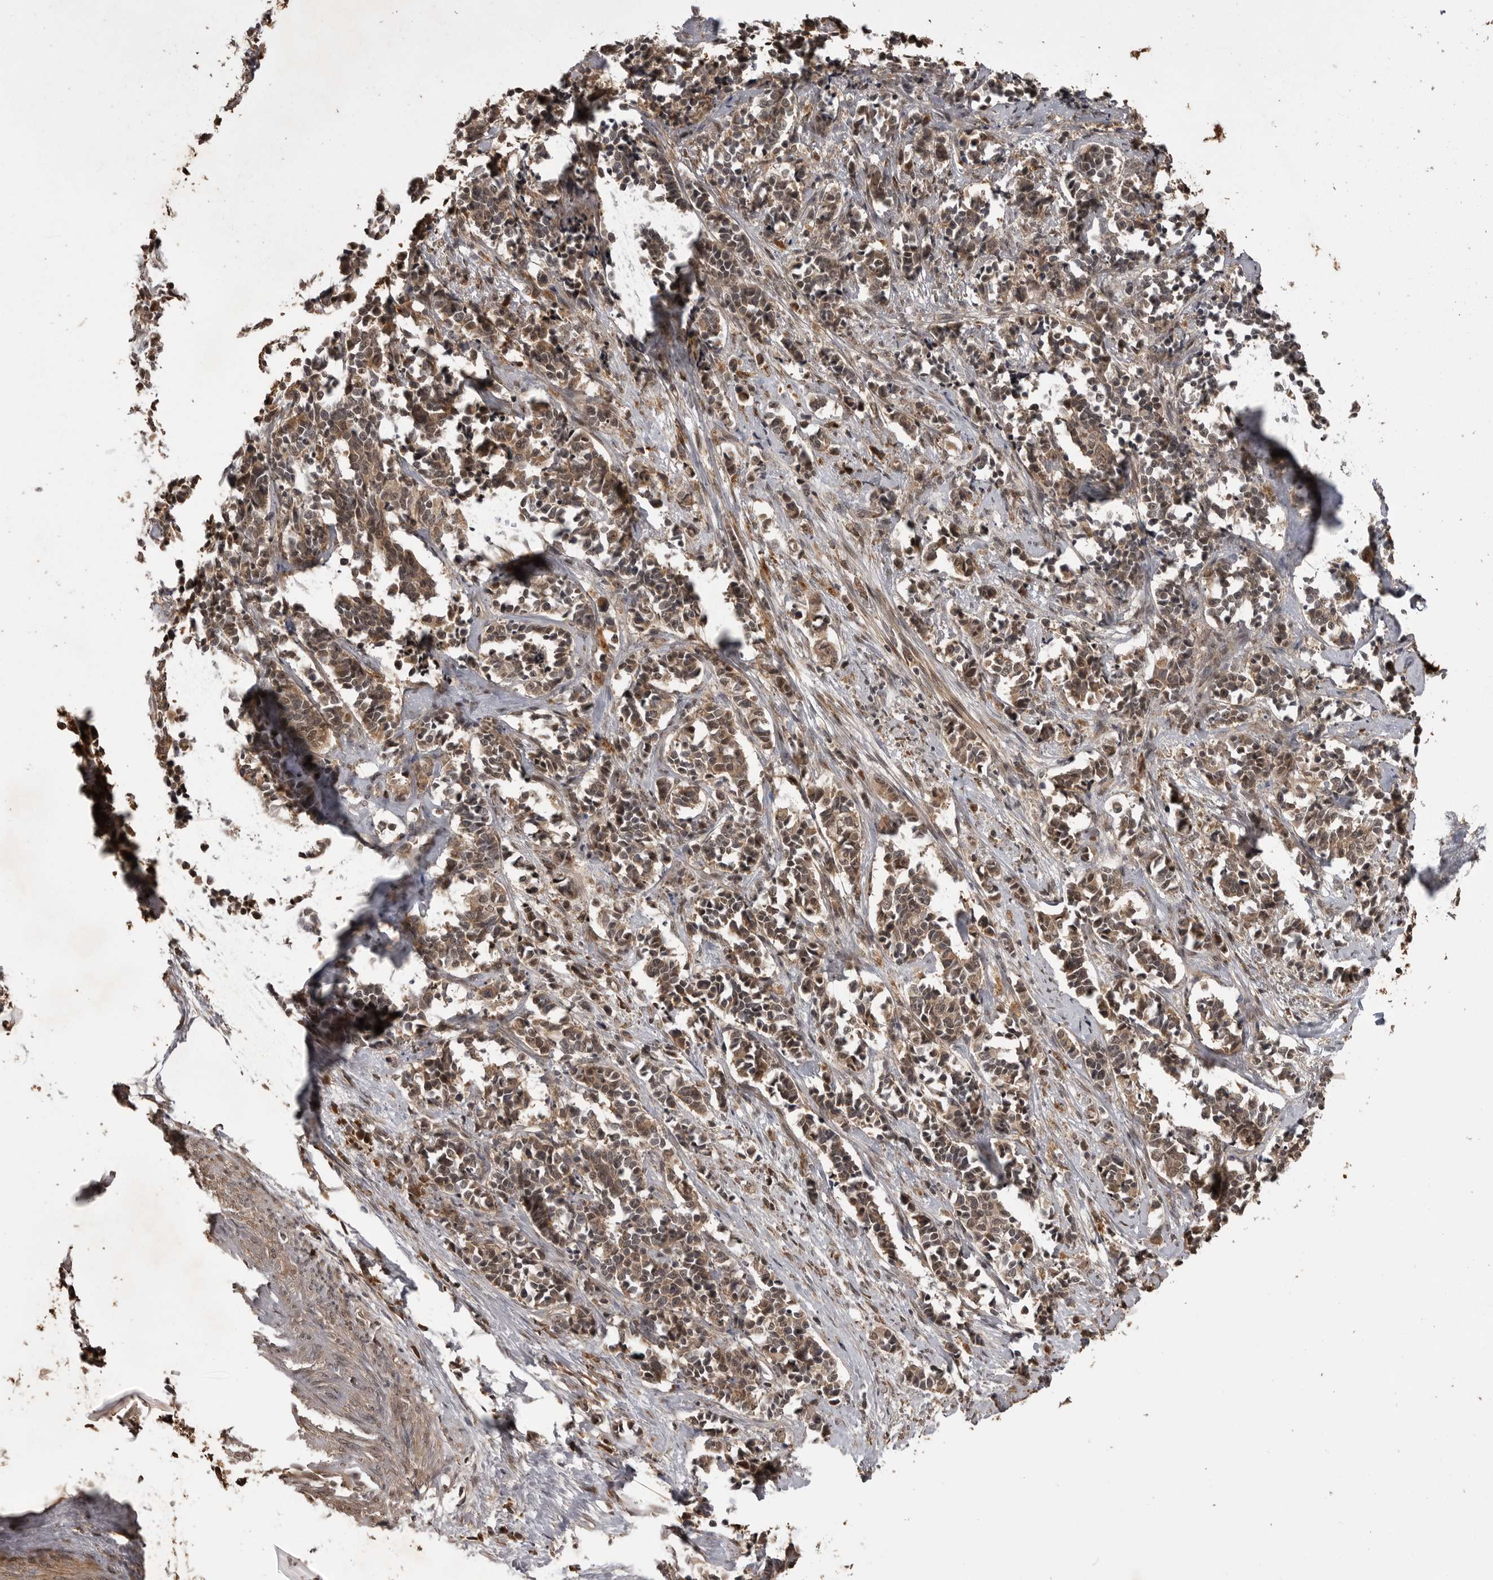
{"staining": {"intensity": "moderate", "quantity": ">75%", "location": "cytoplasmic/membranous,nuclear"}, "tissue": "cervical cancer", "cell_type": "Tumor cells", "image_type": "cancer", "snomed": [{"axis": "morphology", "description": "Normal tissue, NOS"}, {"axis": "morphology", "description": "Squamous cell carcinoma, NOS"}, {"axis": "topography", "description": "Cervix"}], "caption": "Cervical cancer tissue shows moderate cytoplasmic/membranous and nuclear staining in about >75% of tumor cells Using DAB (brown) and hematoxylin (blue) stains, captured at high magnification using brightfield microscopy.", "gene": "AKAP7", "patient": {"sex": "female", "age": 35}}